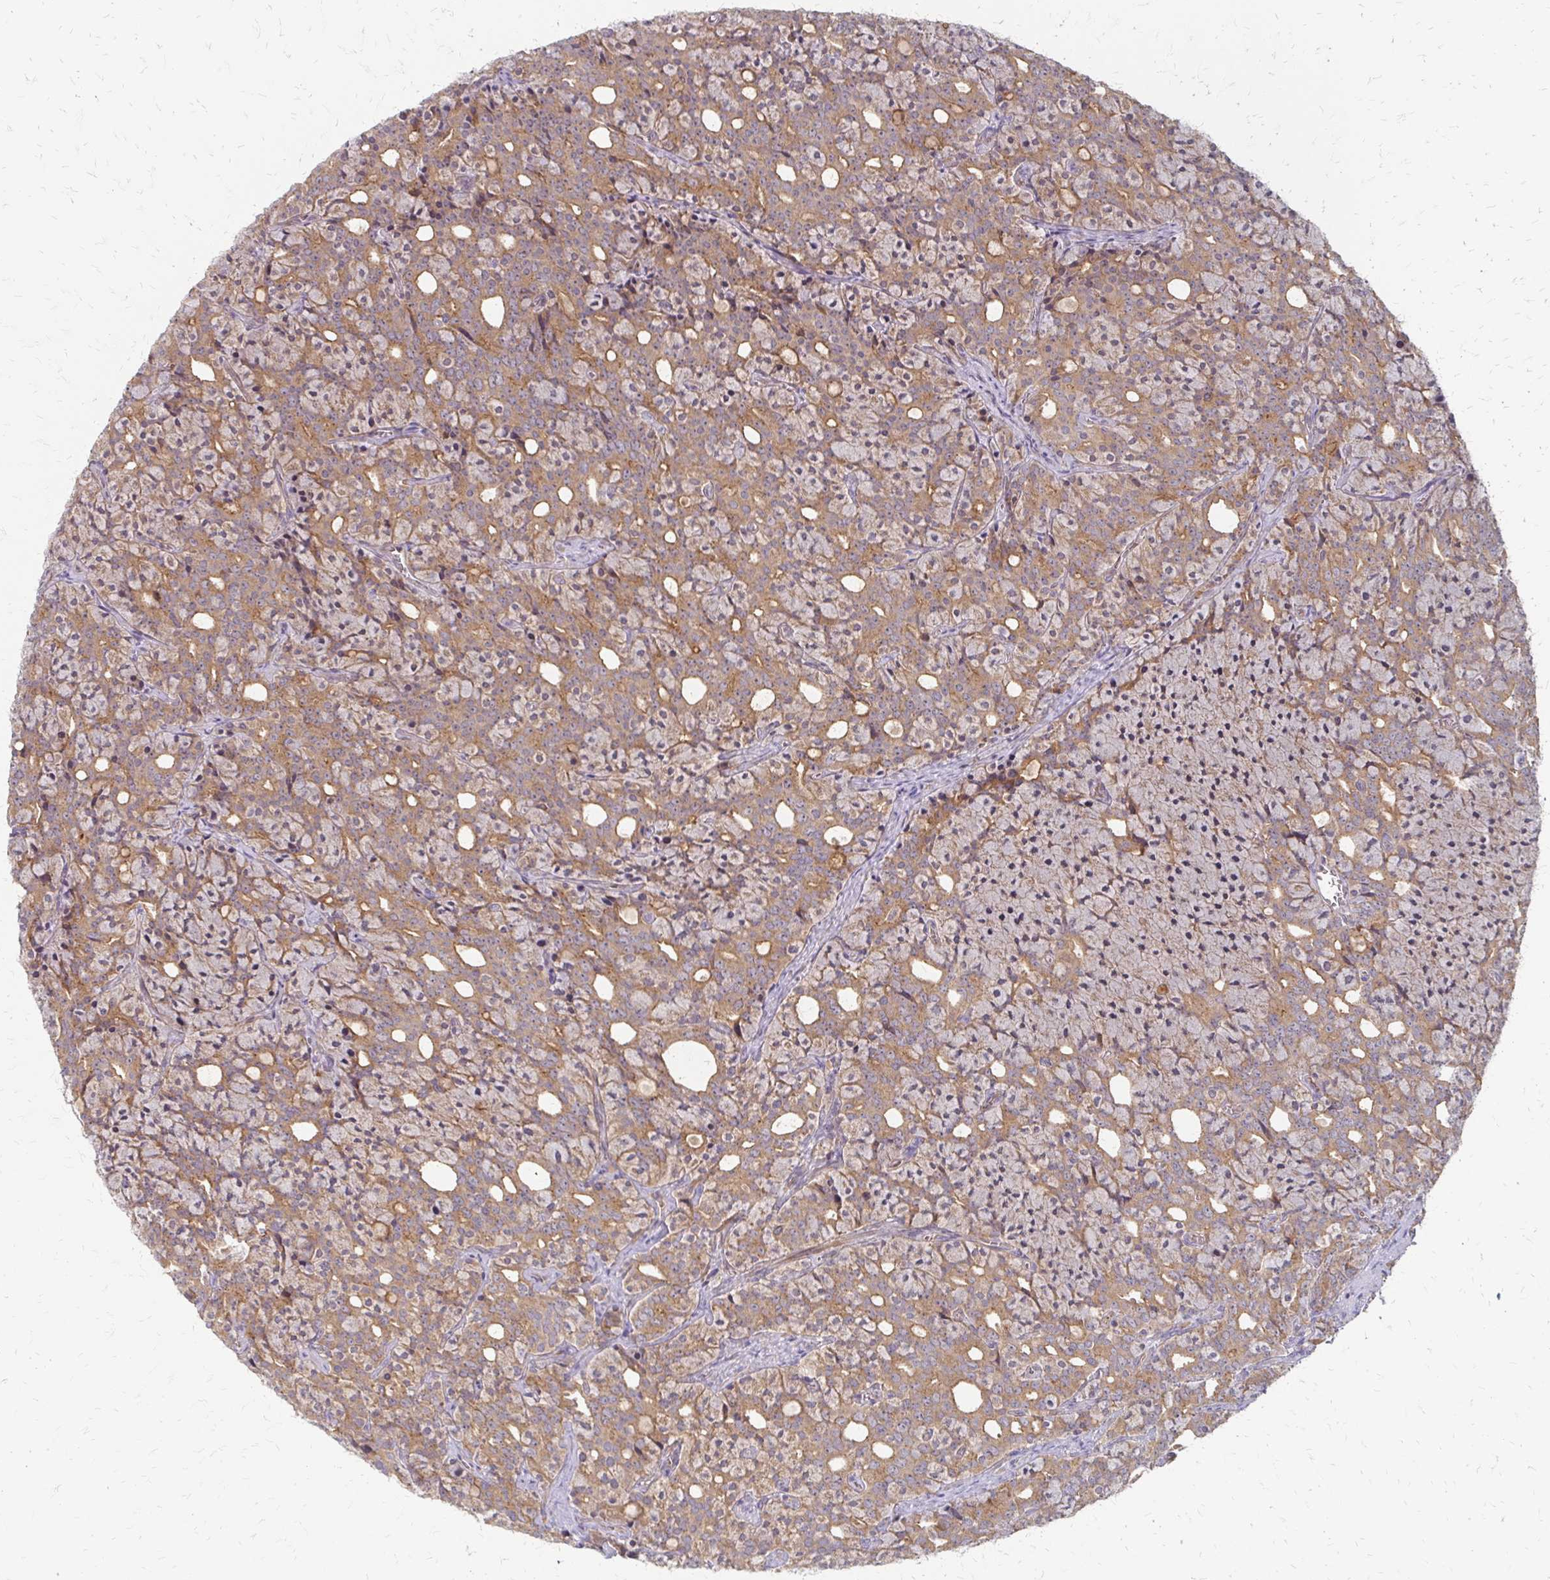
{"staining": {"intensity": "moderate", "quantity": ">75%", "location": "cytoplasmic/membranous"}, "tissue": "prostate cancer", "cell_type": "Tumor cells", "image_type": "cancer", "snomed": [{"axis": "morphology", "description": "Adenocarcinoma, High grade"}, {"axis": "topography", "description": "Prostate"}], "caption": "A medium amount of moderate cytoplasmic/membranous staining is appreciated in about >75% of tumor cells in high-grade adenocarcinoma (prostate) tissue.", "gene": "ZNF383", "patient": {"sex": "male", "age": 84}}